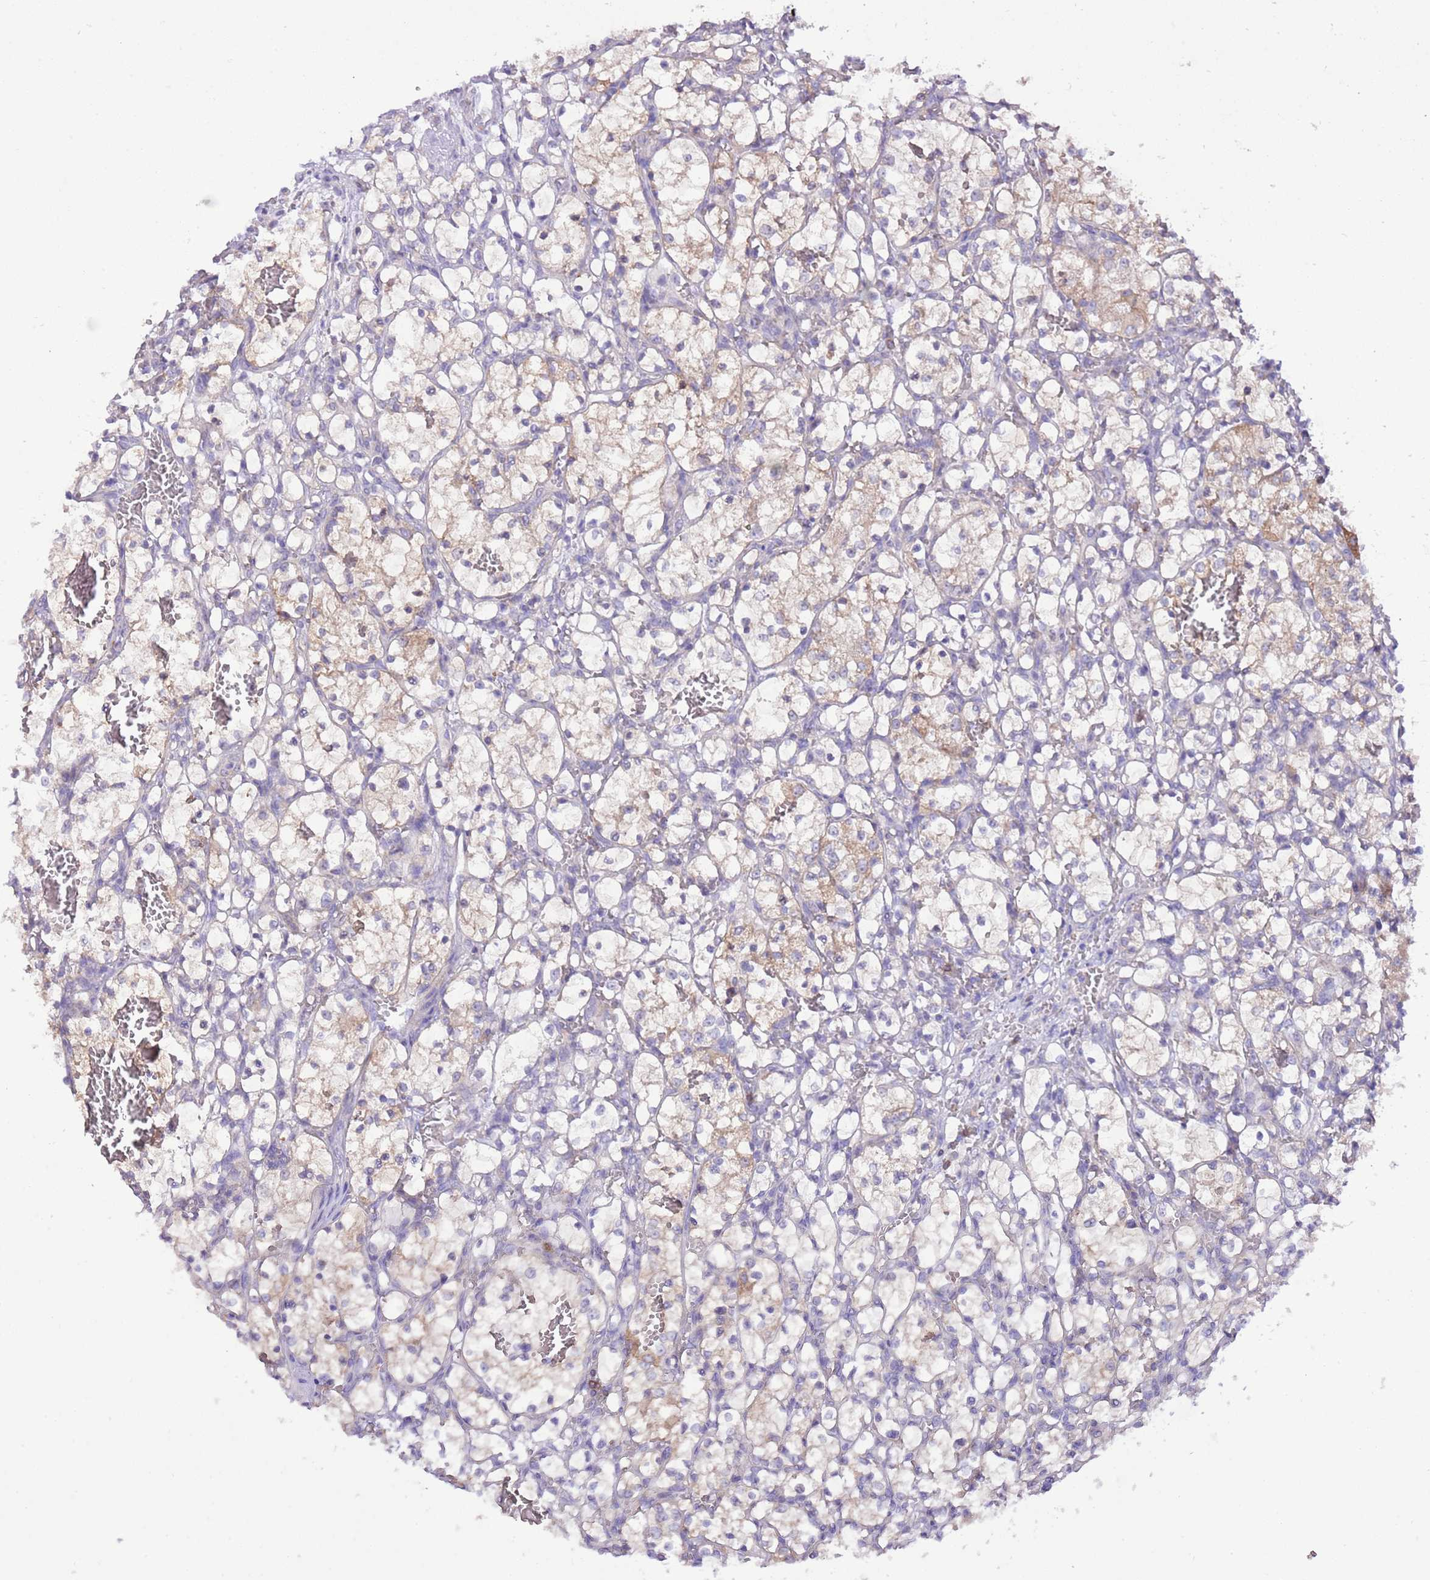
{"staining": {"intensity": "weak", "quantity": "25%-75%", "location": "cytoplasmic/membranous"}, "tissue": "renal cancer", "cell_type": "Tumor cells", "image_type": "cancer", "snomed": [{"axis": "morphology", "description": "Adenocarcinoma, NOS"}, {"axis": "topography", "description": "Kidney"}], "caption": "Immunohistochemical staining of adenocarcinoma (renal) shows low levels of weak cytoplasmic/membranous expression in approximately 25%-75% of tumor cells.", "gene": "PRR32", "patient": {"sex": "female", "age": 69}}